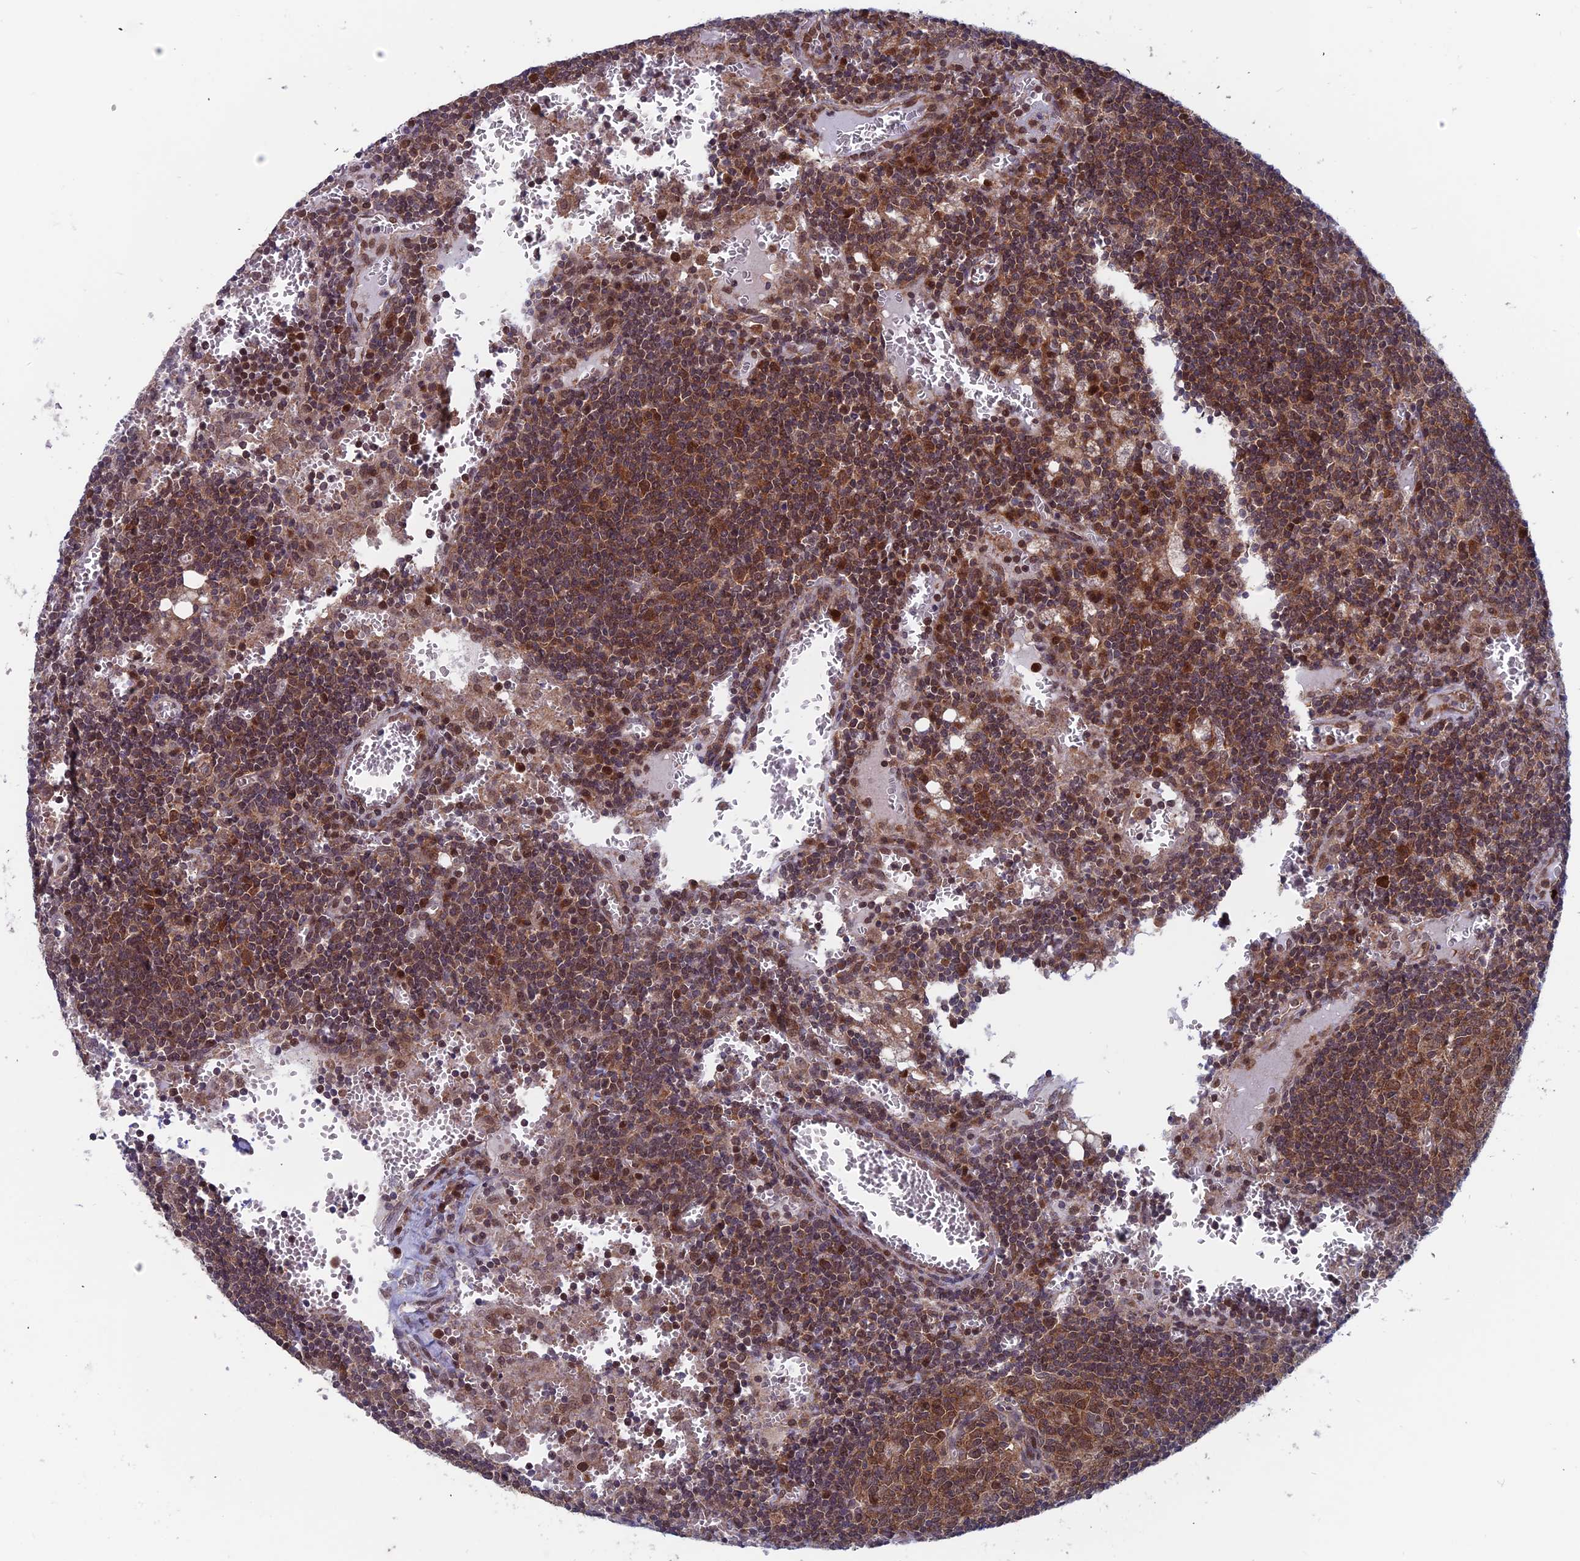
{"staining": {"intensity": "strong", "quantity": ">75%", "location": "cytoplasmic/membranous,nuclear"}, "tissue": "lymph node", "cell_type": "Germinal center cells", "image_type": "normal", "snomed": [{"axis": "morphology", "description": "Normal tissue, NOS"}, {"axis": "topography", "description": "Lymph node"}], "caption": "The immunohistochemical stain highlights strong cytoplasmic/membranous,nuclear expression in germinal center cells of normal lymph node.", "gene": "IGBP1", "patient": {"sex": "female", "age": 73}}